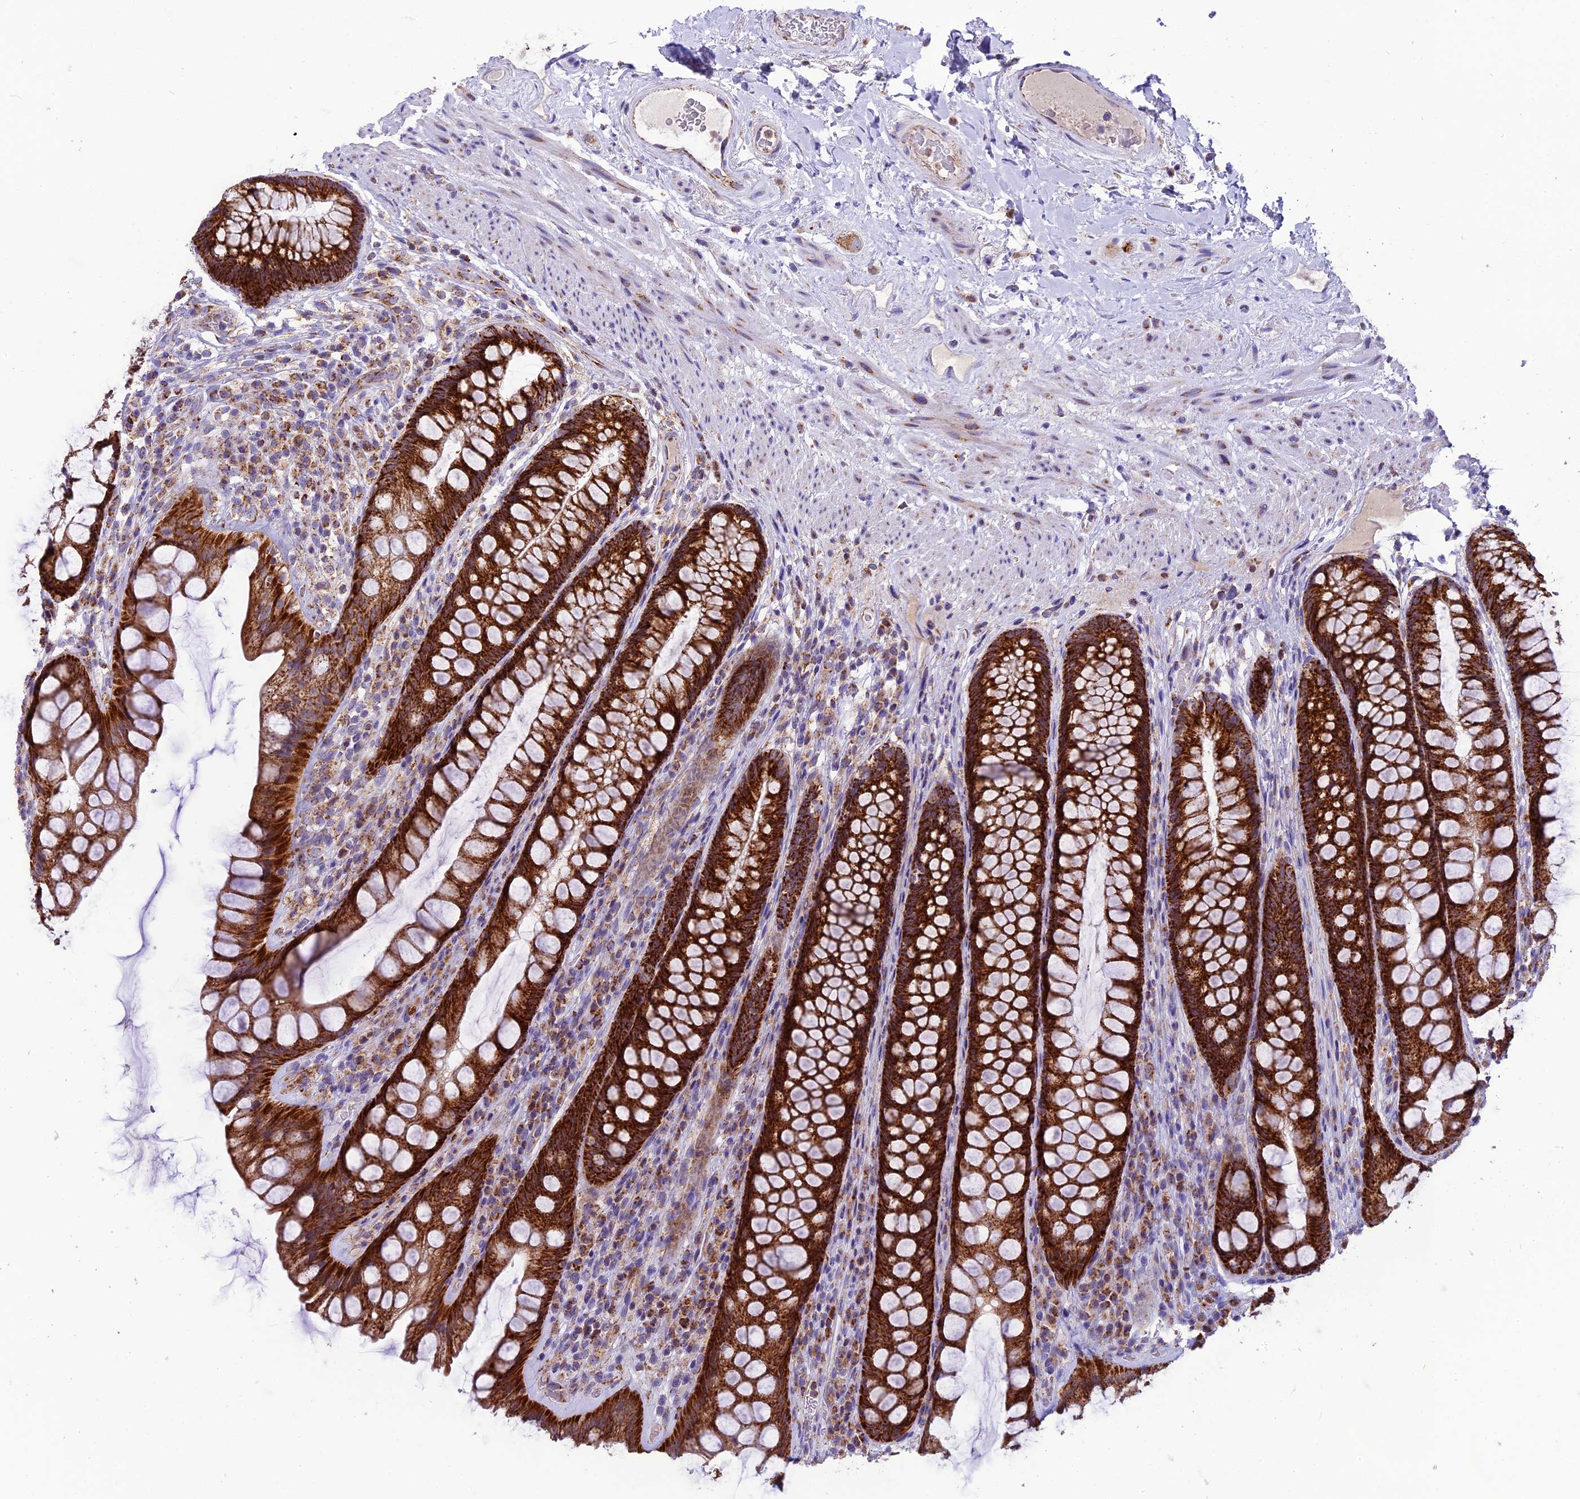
{"staining": {"intensity": "strong", "quantity": ">75%", "location": "cytoplasmic/membranous"}, "tissue": "rectum", "cell_type": "Glandular cells", "image_type": "normal", "snomed": [{"axis": "morphology", "description": "Normal tissue, NOS"}, {"axis": "topography", "description": "Rectum"}], "caption": "Immunohistochemistry of normal rectum exhibits high levels of strong cytoplasmic/membranous positivity in about >75% of glandular cells. Using DAB (3,3'-diaminobenzidine) (brown) and hematoxylin (blue) stains, captured at high magnification using brightfield microscopy.", "gene": "MRPS34", "patient": {"sex": "male", "age": 74}}